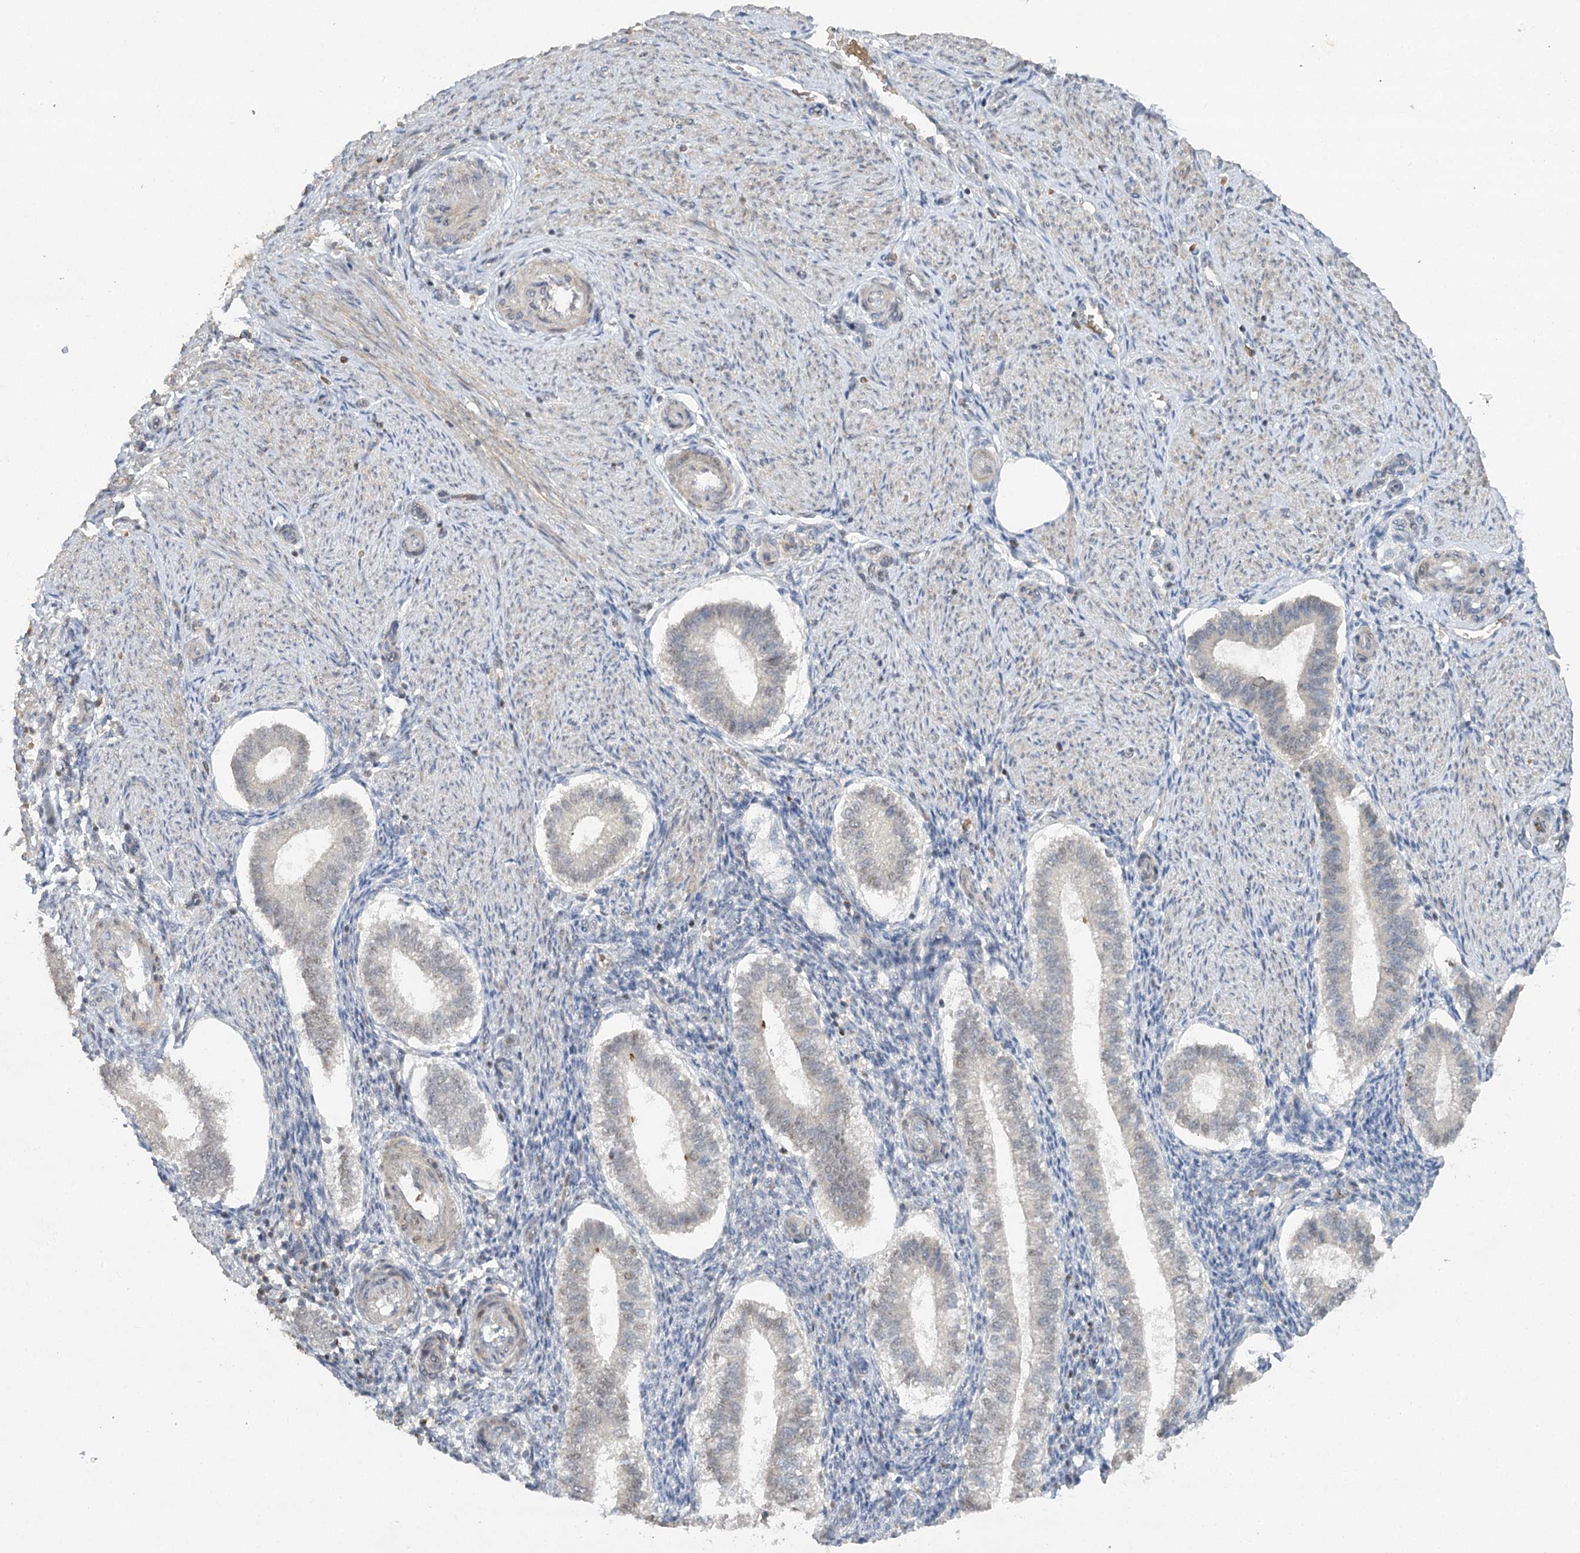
{"staining": {"intensity": "negative", "quantity": "none", "location": "none"}, "tissue": "endometrium", "cell_type": "Cells in endometrial stroma", "image_type": "normal", "snomed": [{"axis": "morphology", "description": "Normal tissue, NOS"}, {"axis": "topography", "description": "Endometrium"}], "caption": "DAB (3,3'-diaminobenzidine) immunohistochemical staining of normal human endometrium shows no significant staining in cells in endometrial stroma.", "gene": "TRAF3IP1", "patient": {"sex": "female", "age": 25}}